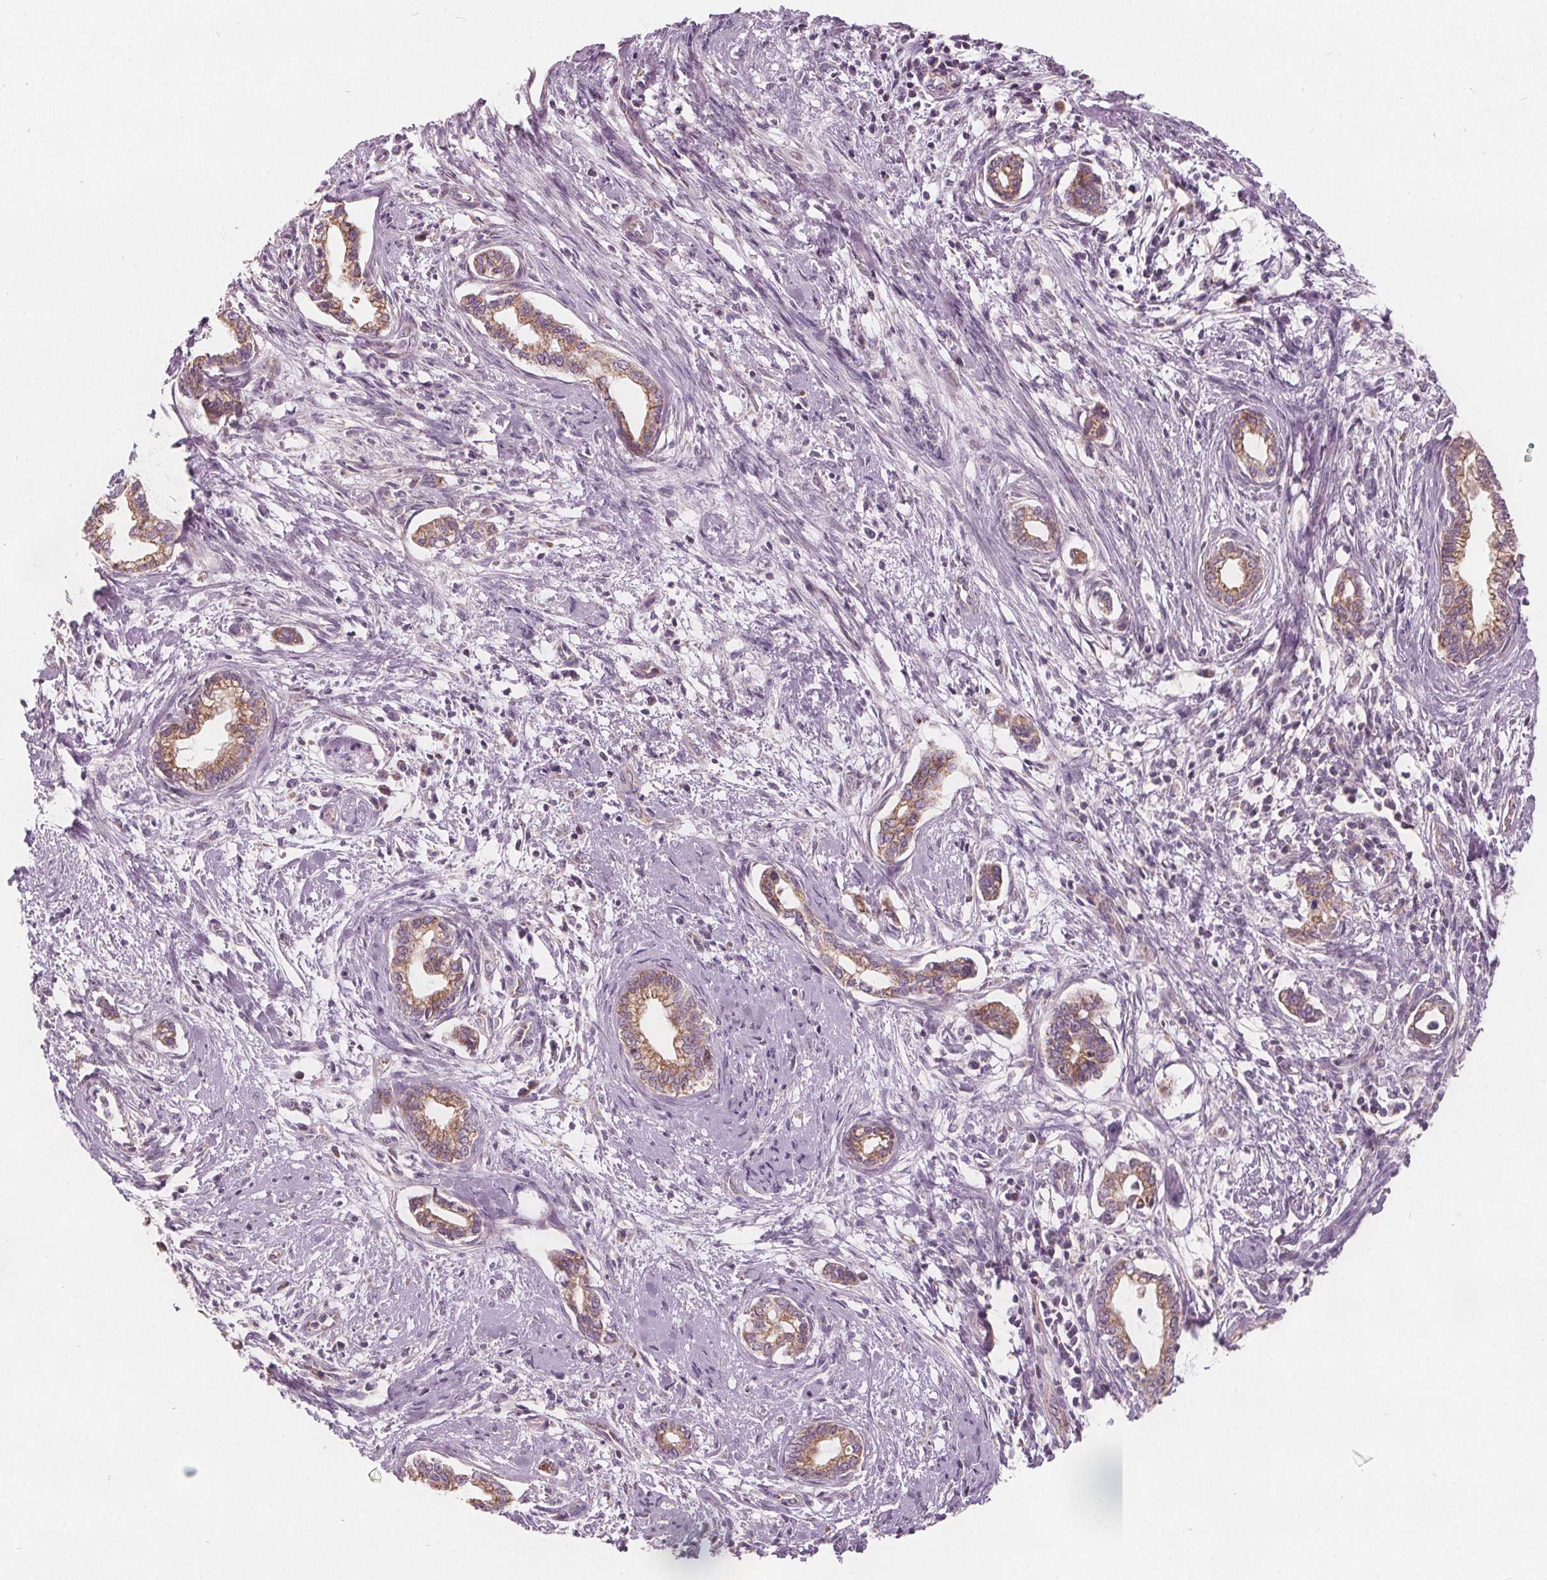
{"staining": {"intensity": "moderate", "quantity": ">75%", "location": "cytoplasmic/membranous"}, "tissue": "cervical cancer", "cell_type": "Tumor cells", "image_type": "cancer", "snomed": [{"axis": "morphology", "description": "Adenocarcinoma, NOS"}, {"axis": "topography", "description": "Cervix"}], "caption": "Tumor cells demonstrate moderate cytoplasmic/membranous positivity in about >75% of cells in cervical adenocarcinoma.", "gene": "ECI2", "patient": {"sex": "female", "age": 62}}